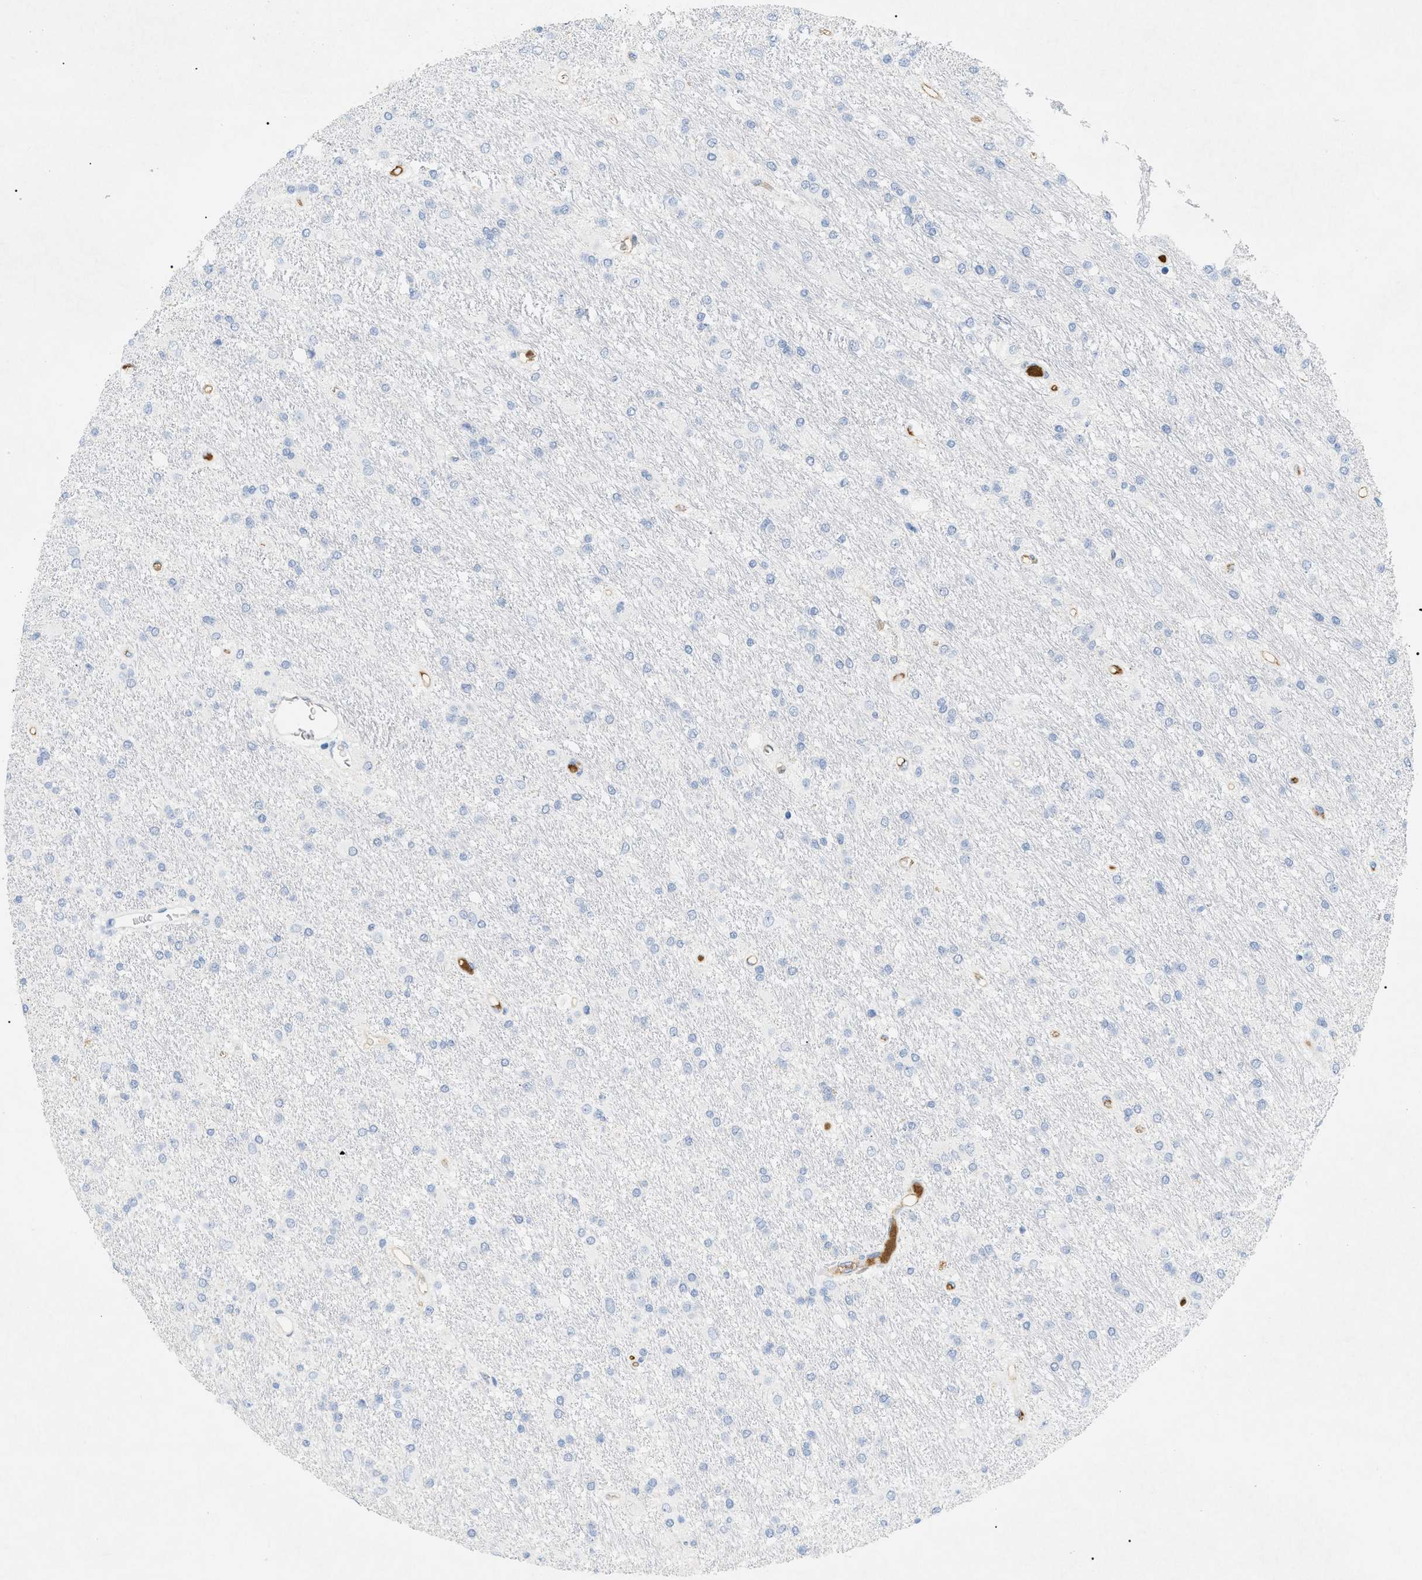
{"staining": {"intensity": "negative", "quantity": "none", "location": "none"}, "tissue": "glioma", "cell_type": "Tumor cells", "image_type": "cancer", "snomed": [{"axis": "morphology", "description": "Glioma, malignant, Low grade"}, {"axis": "topography", "description": "Brain"}], "caption": "IHC of human low-grade glioma (malignant) reveals no expression in tumor cells.", "gene": "CFH", "patient": {"sex": "male", "age": 77}}